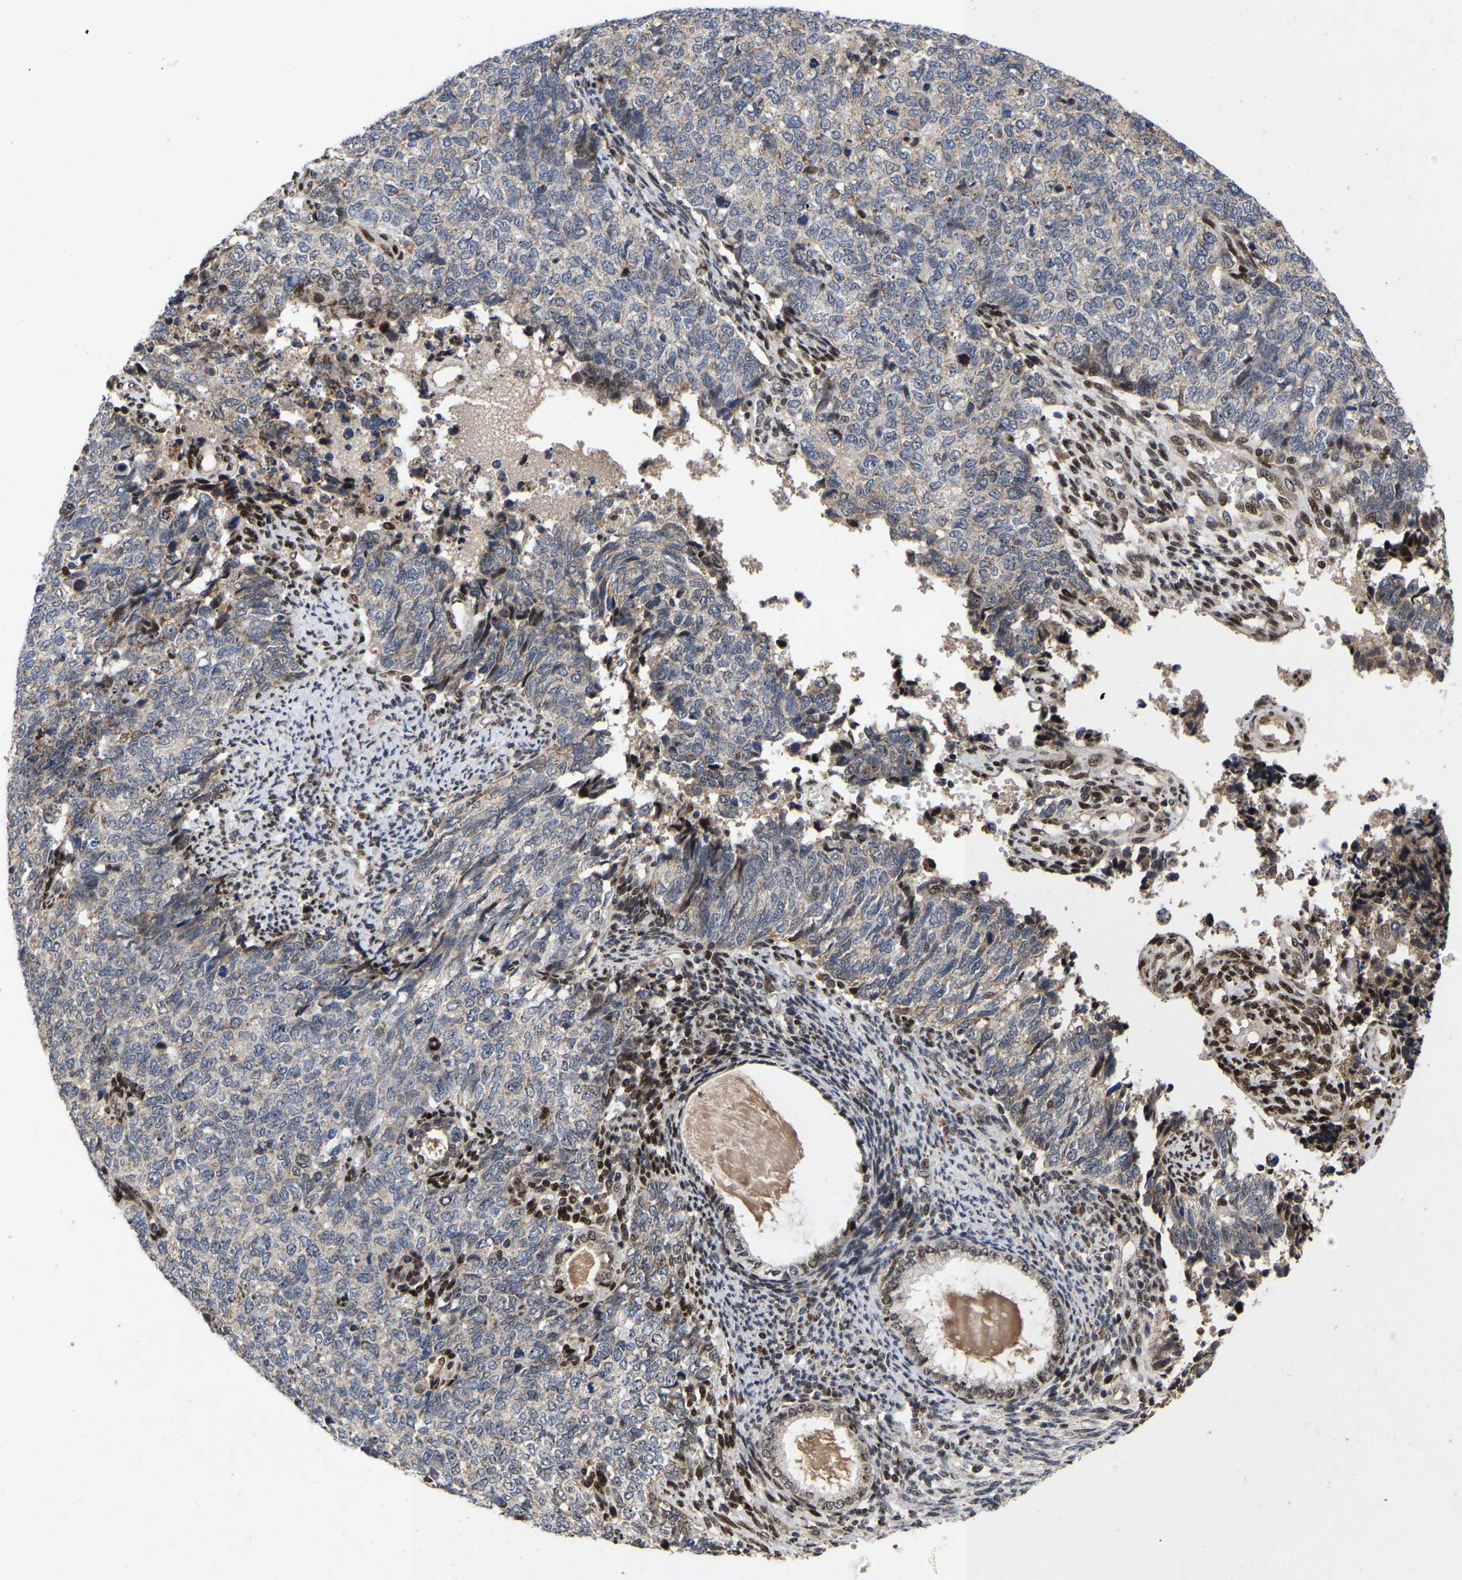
{"staining": {"intensity": "negative", "quantity": "none", "location": "none"}, "tissue": "cervical cancer", "cell_type": "Tumor cells", "image_type": "cancer", "snomed": [{"axis": "morphology", "description": "Squamous cell carcinoma, NOS"}, {"axis": "topography", "description": "Cervix"}], "caption": "Immunohistochemical staining of human cervical squamous cell carcinoma displays no significant positivity in tumor cells.", "gene": "JUNB", "patient": {"sex": "female", "age": 63}}